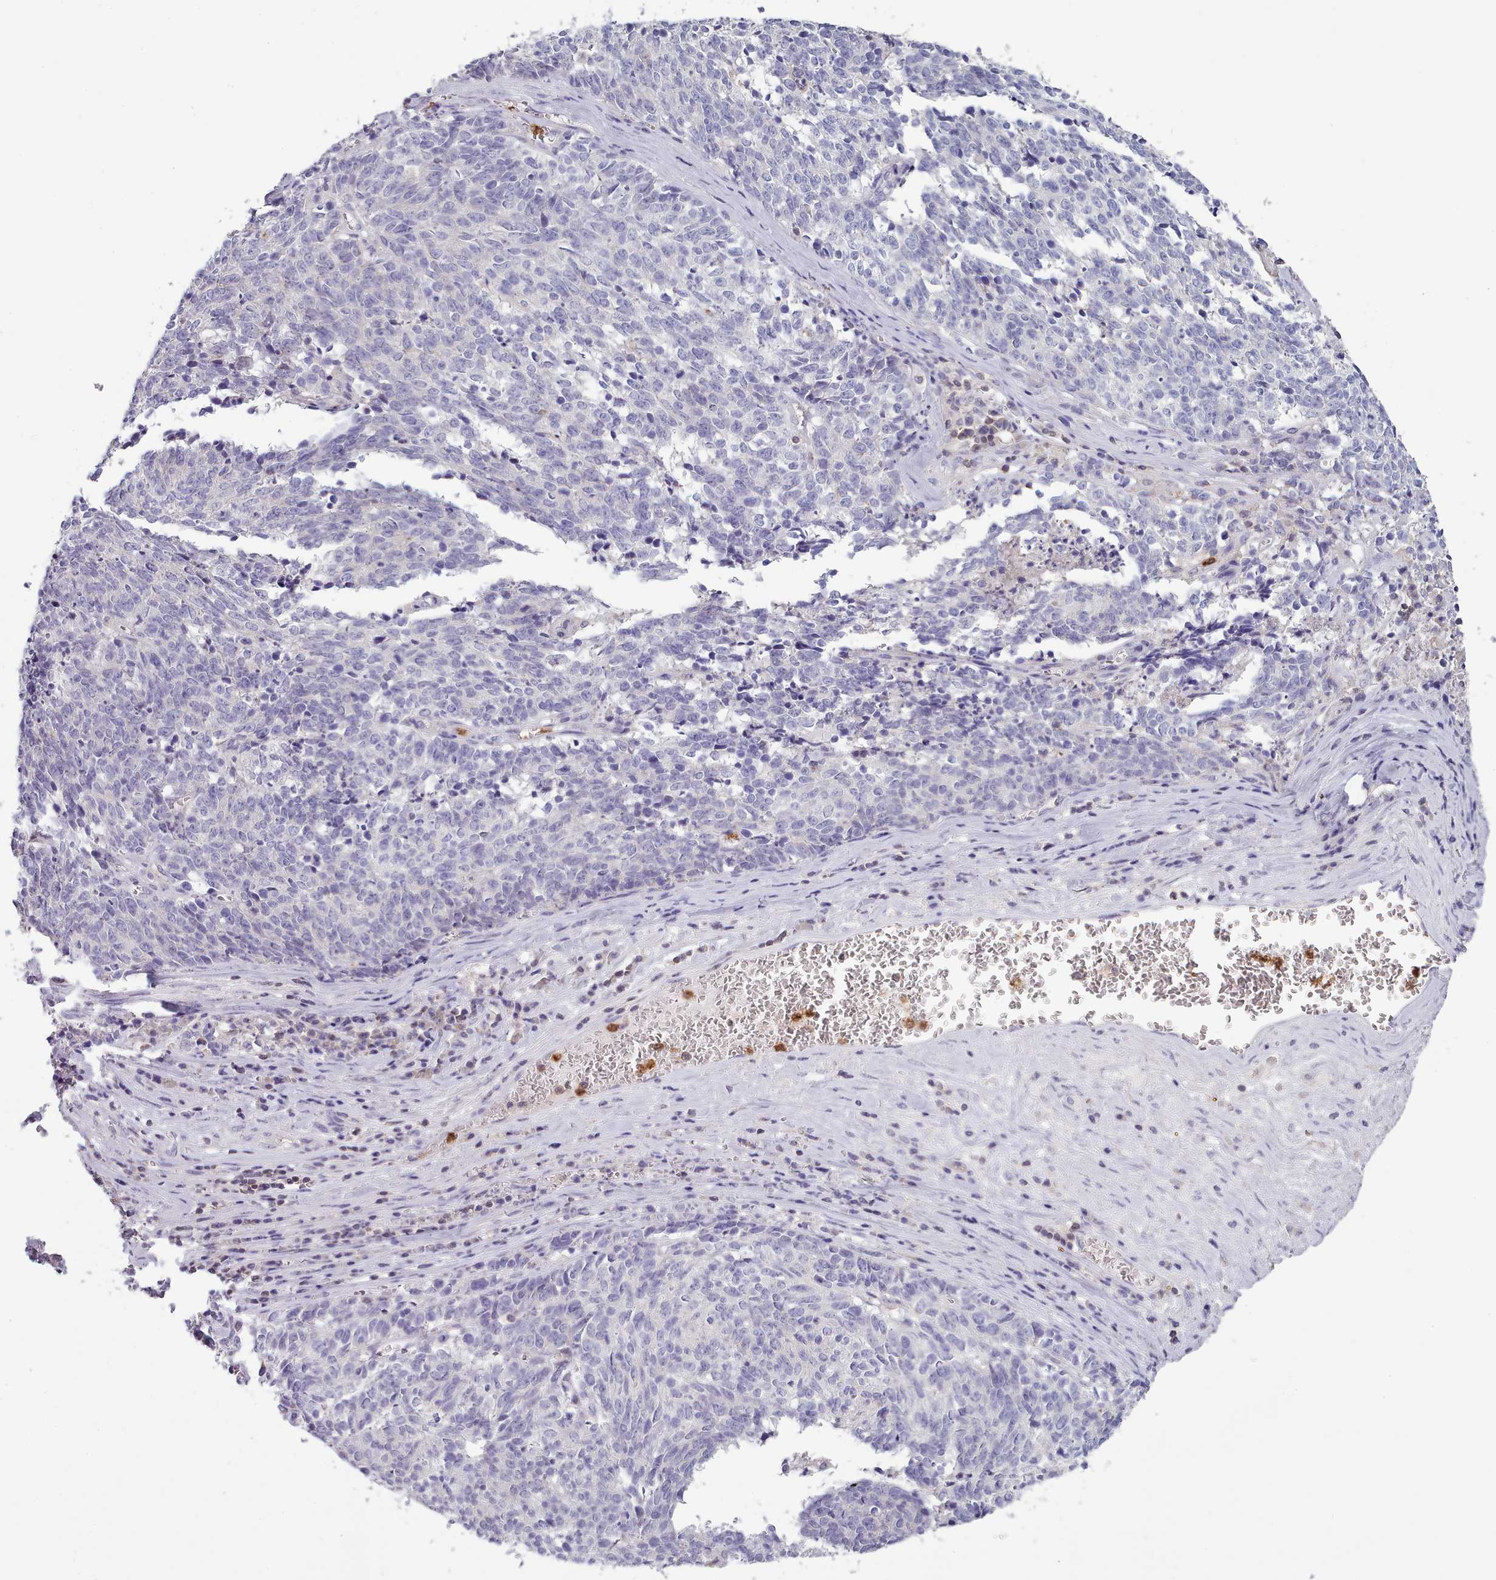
{"staining": {"intensity": "negative", "quantity": "none", "location": "none"}, "tissue": "cervical cancer", "cell_type": "Tumor cells", "image_type": "cancer", "snomed": [{"axis": "morphology", "description": "Squamous cell carcinoma, NOS"}, {"axis": "topography", "description": "Cervix"}], "caption": "This is a image of immunohistochemistry staining of cervical cancer (squamous cell carcinoma), which shows no staining in tumor cells. The staining was performed using DAB to visualize the protein expression in brown, while the nuclei were stained in blue with hematoxylin (Magnification: 20x).", "gene": "RAC2", "patient": {"sex": "female", "age": 29}}